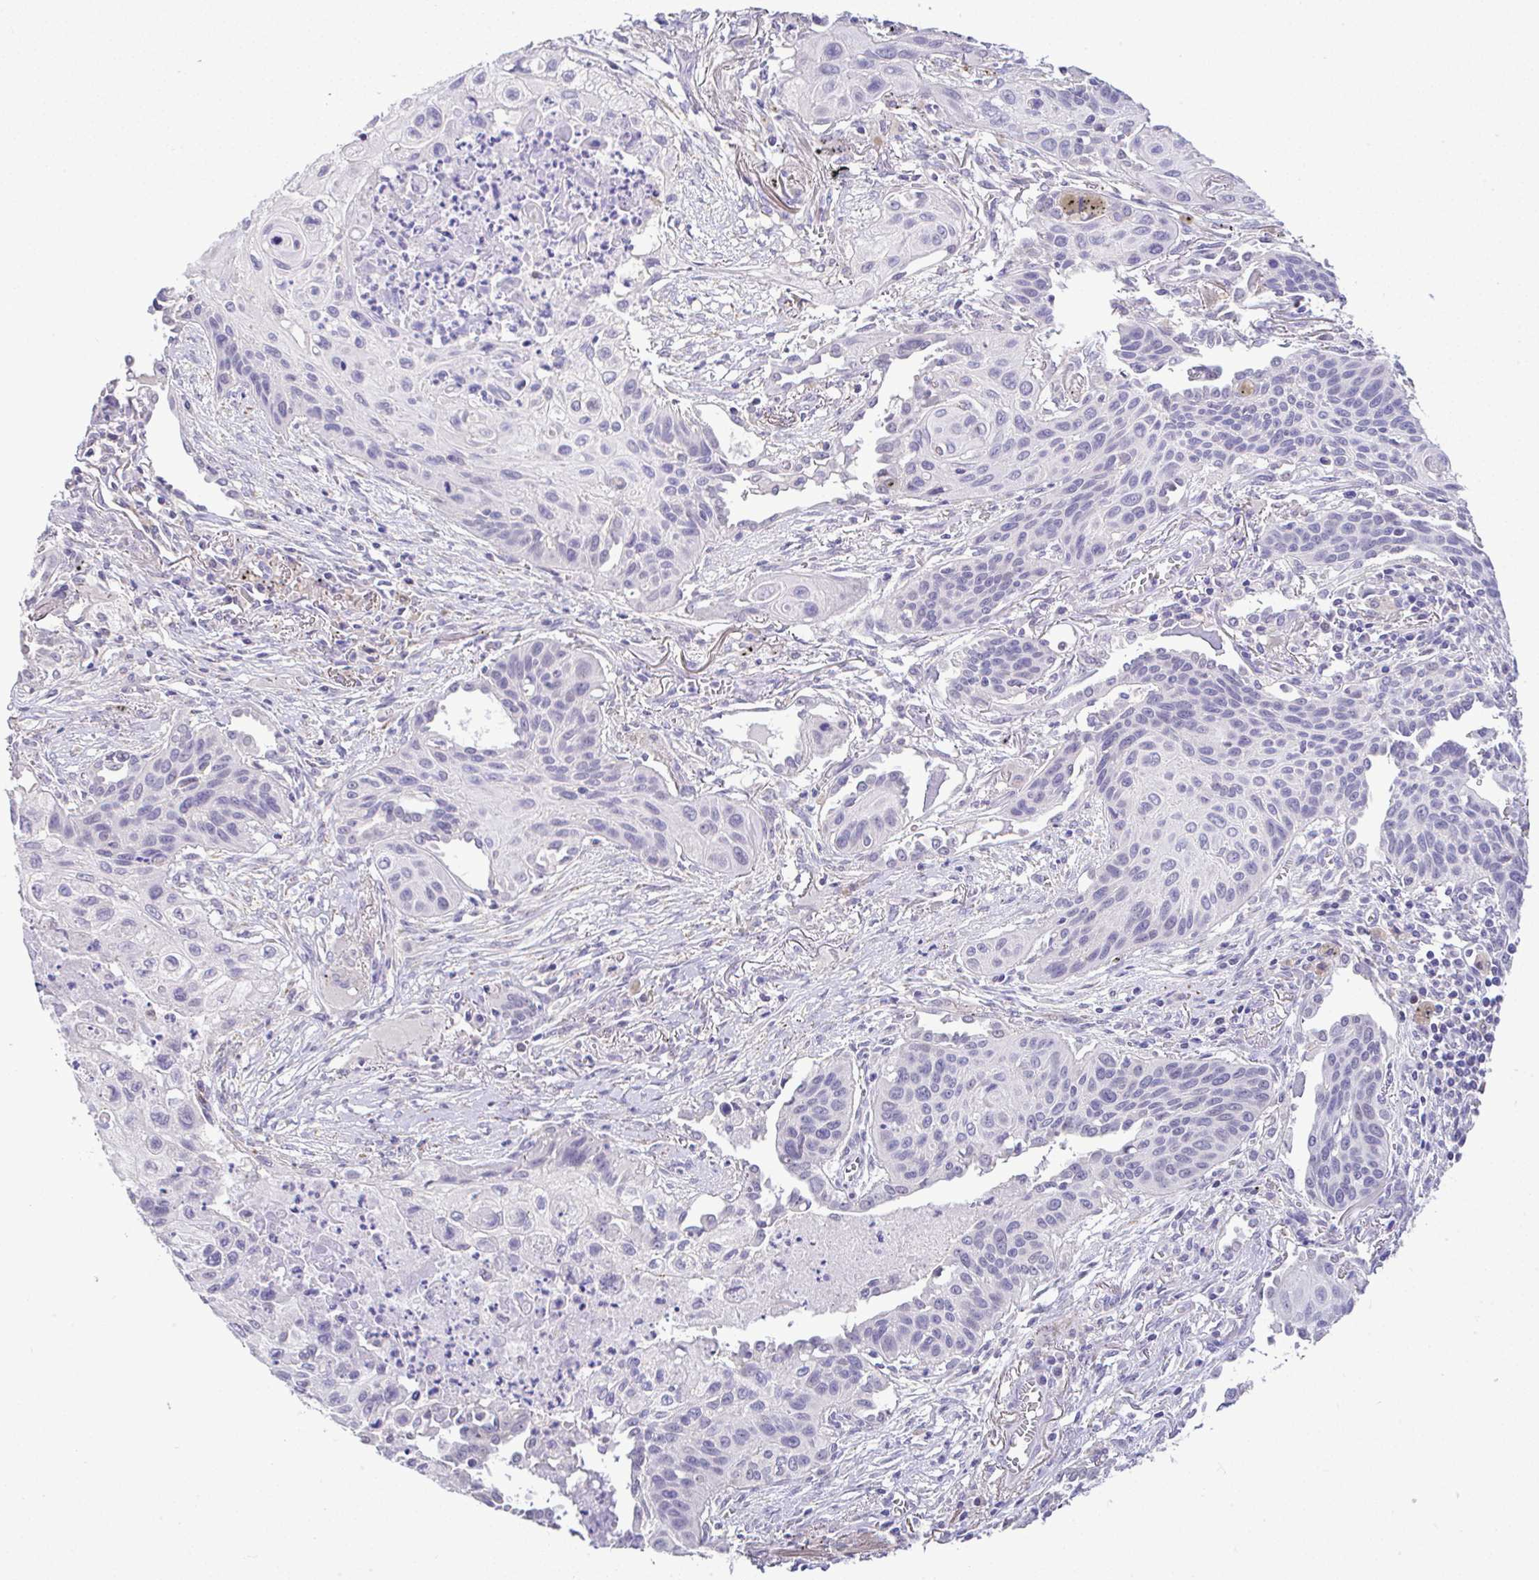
{"staining": {"intensity": "negative", "quantity": "none", "location": "none"}, "tissue": "lung cancer", "cell_type": "Tumor cells", "image_type": "cancer", "snomed": [{"axis": "morphology", "description": "Squamous cell carcinoma, NOS"}, {"axis": "topography", "description": "Lung"}], "caption": "Lung cancer stained for a protein using immunohistochemistry (IHC) shows no positivity tumor cells.", "gene": "CTU1", "patient": {"sex": "male", "age": 71}}